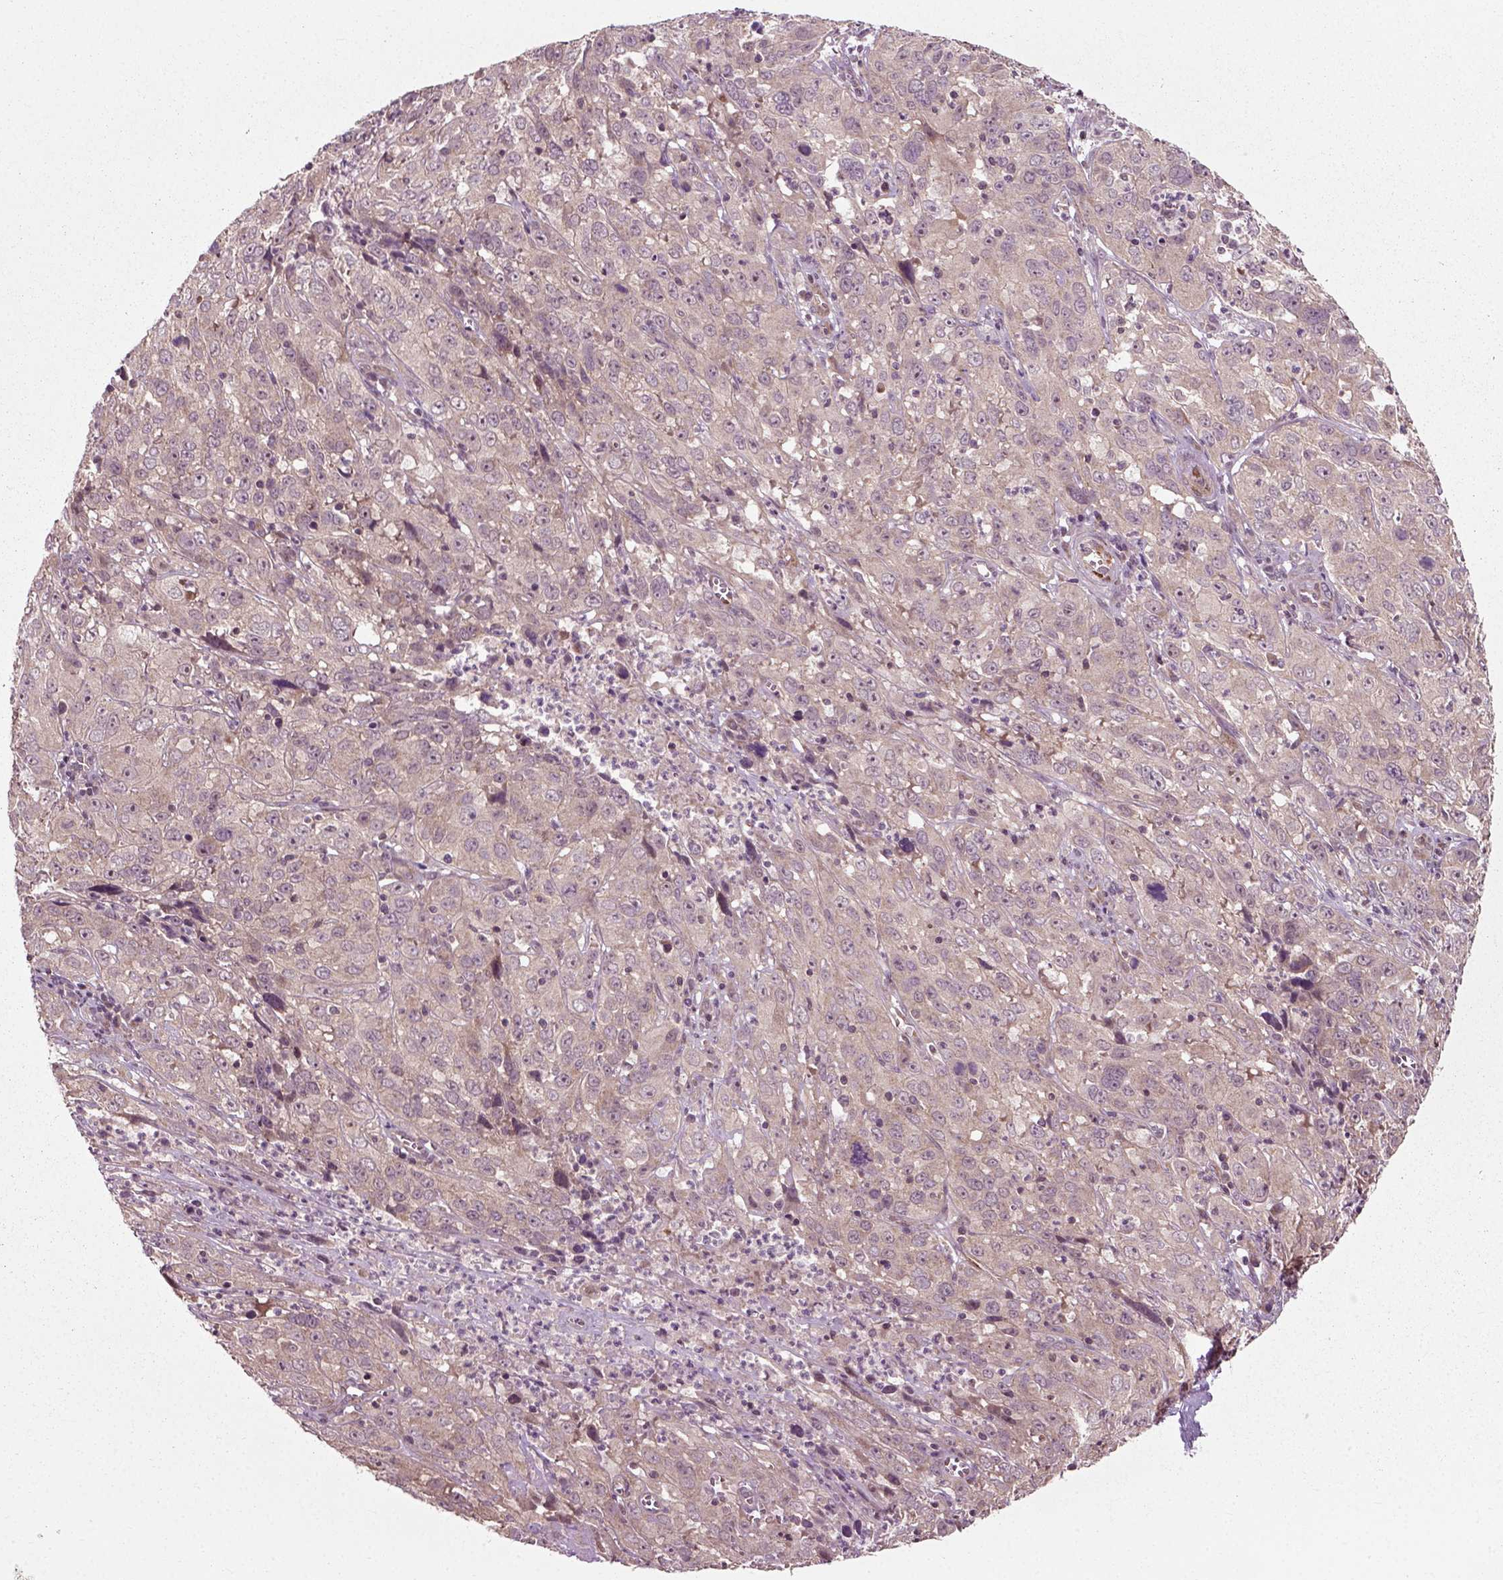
{"staining": {"intensity": "weak", "quantity": ">75%", "location": "cytoplasmic/membranous"}, "tissue": "cervical cancer", "cell_type": "Tumor cells", "image_type": "cancer", "snomed": [{"axis": "morphology", "description": "Squamous cell carcinoma, NOS"}, {"axis": "topography", "description": "Cervix"}], "caption": "IHC of cervical cancer exhibits low levels of weak cytoplasmic/membranous expression in approximately >75% of tumor cells. The protein is stained brown, and the nuclei are stained in blue (DAB IHC with brightfield microscopy, high magnification).", "gene": "PLCD3", "patient": {"sex": "female", "age": 32}}